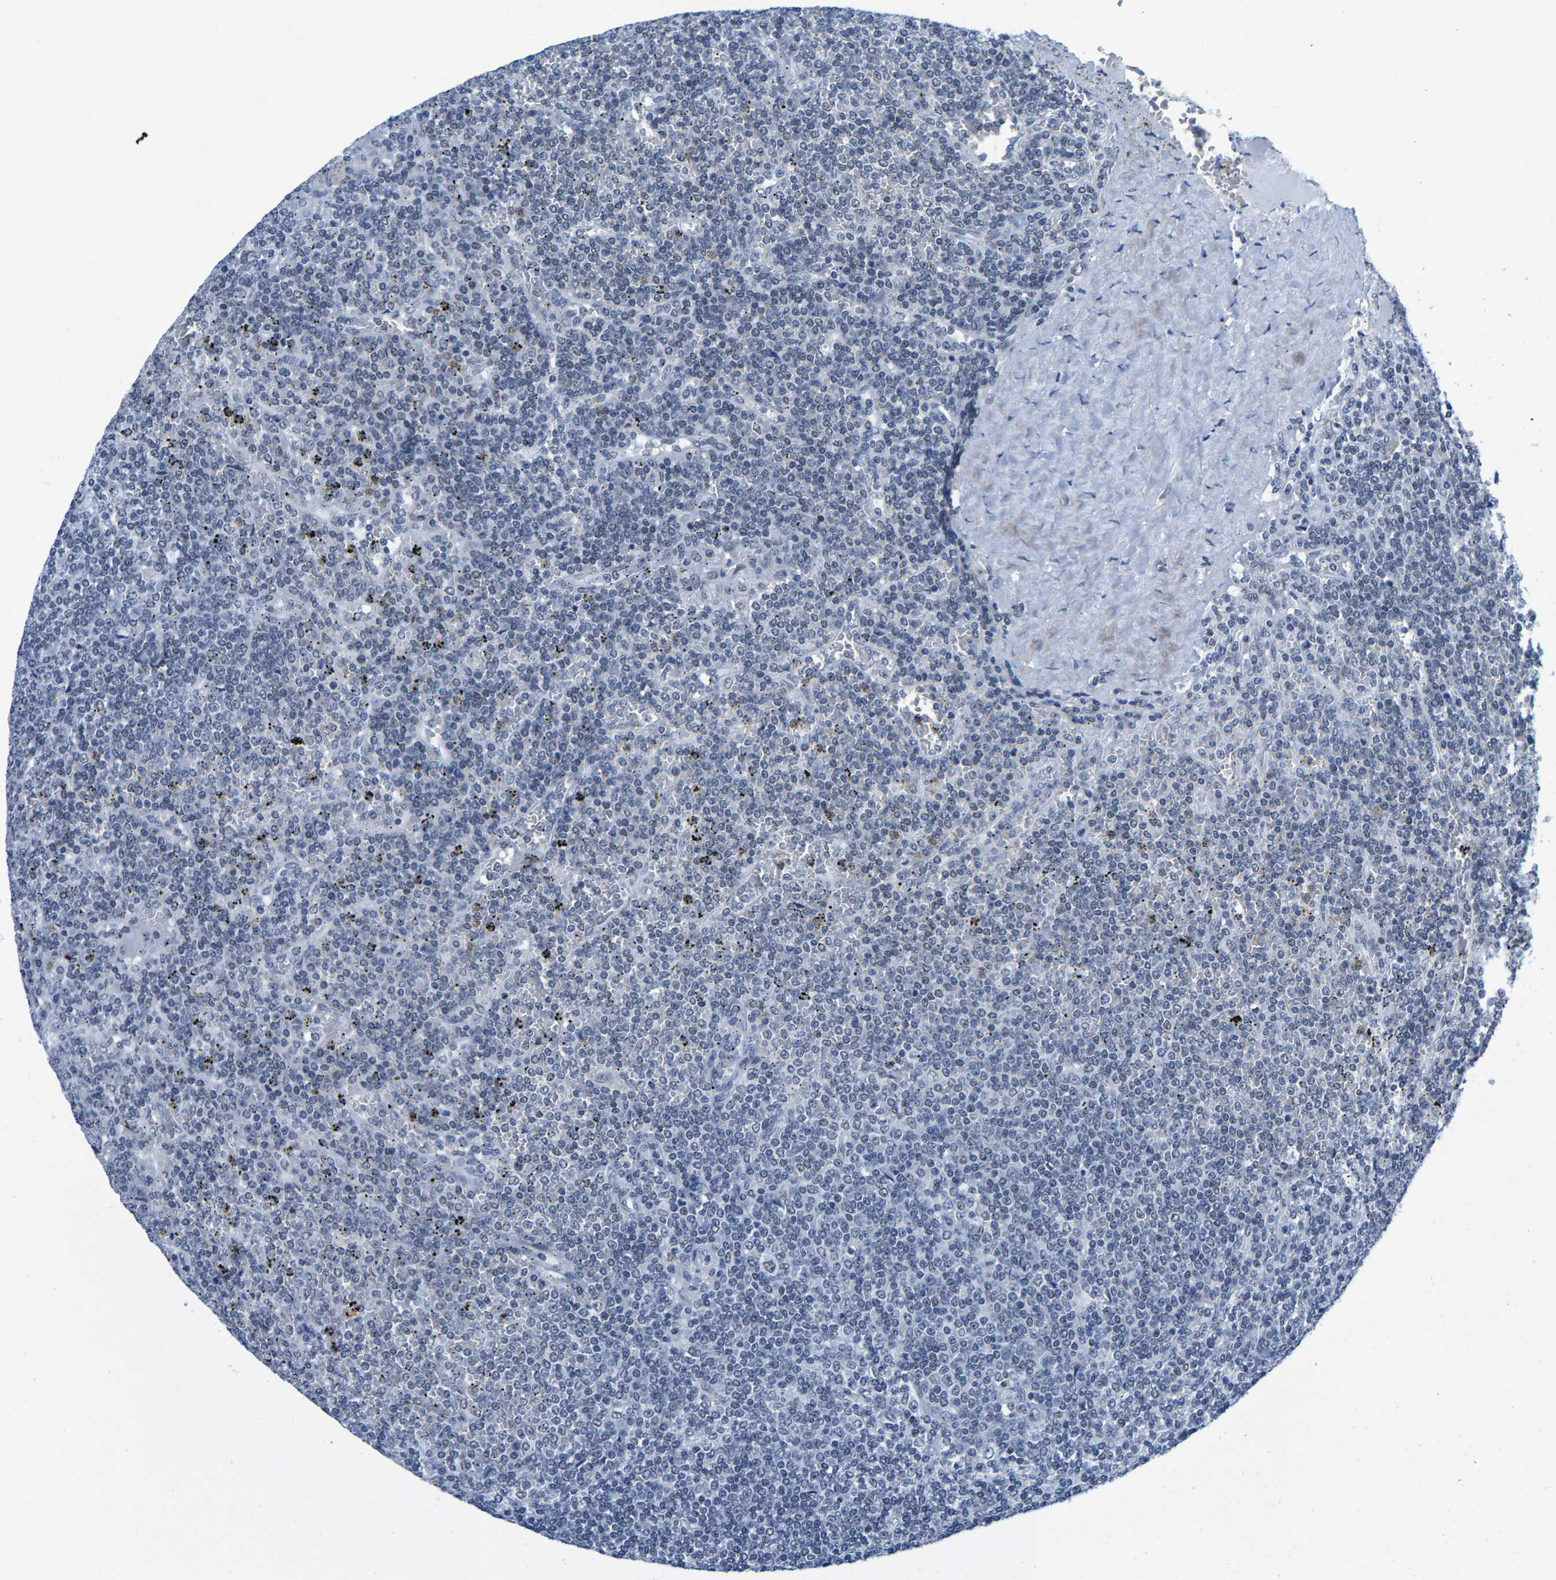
{"staining": {"intensity": "negative", "quantity": "none", "location": "none"}, "tissue": "lymphoma", "cell_type": "Tumor cells", "image_type": "cancer", "snomed": [{"axis": "morphology", "description": "Malignant lymphoma, non-Hodgkin's type, Low grade"}, {"axis": "topography", "description": "Spleen"}], "caption": "High magnification brightfield microscopy of malignant lymphoma, non-Hodgkin's type (low-grade) stained with DAB (3,3'-diaminobenzidine) (brown) and counterstained with hematoxylin (blue): tumor cells show no significant expression.", "gene": "SETD1B", "patient": {"sex": "female", "age": 19}}